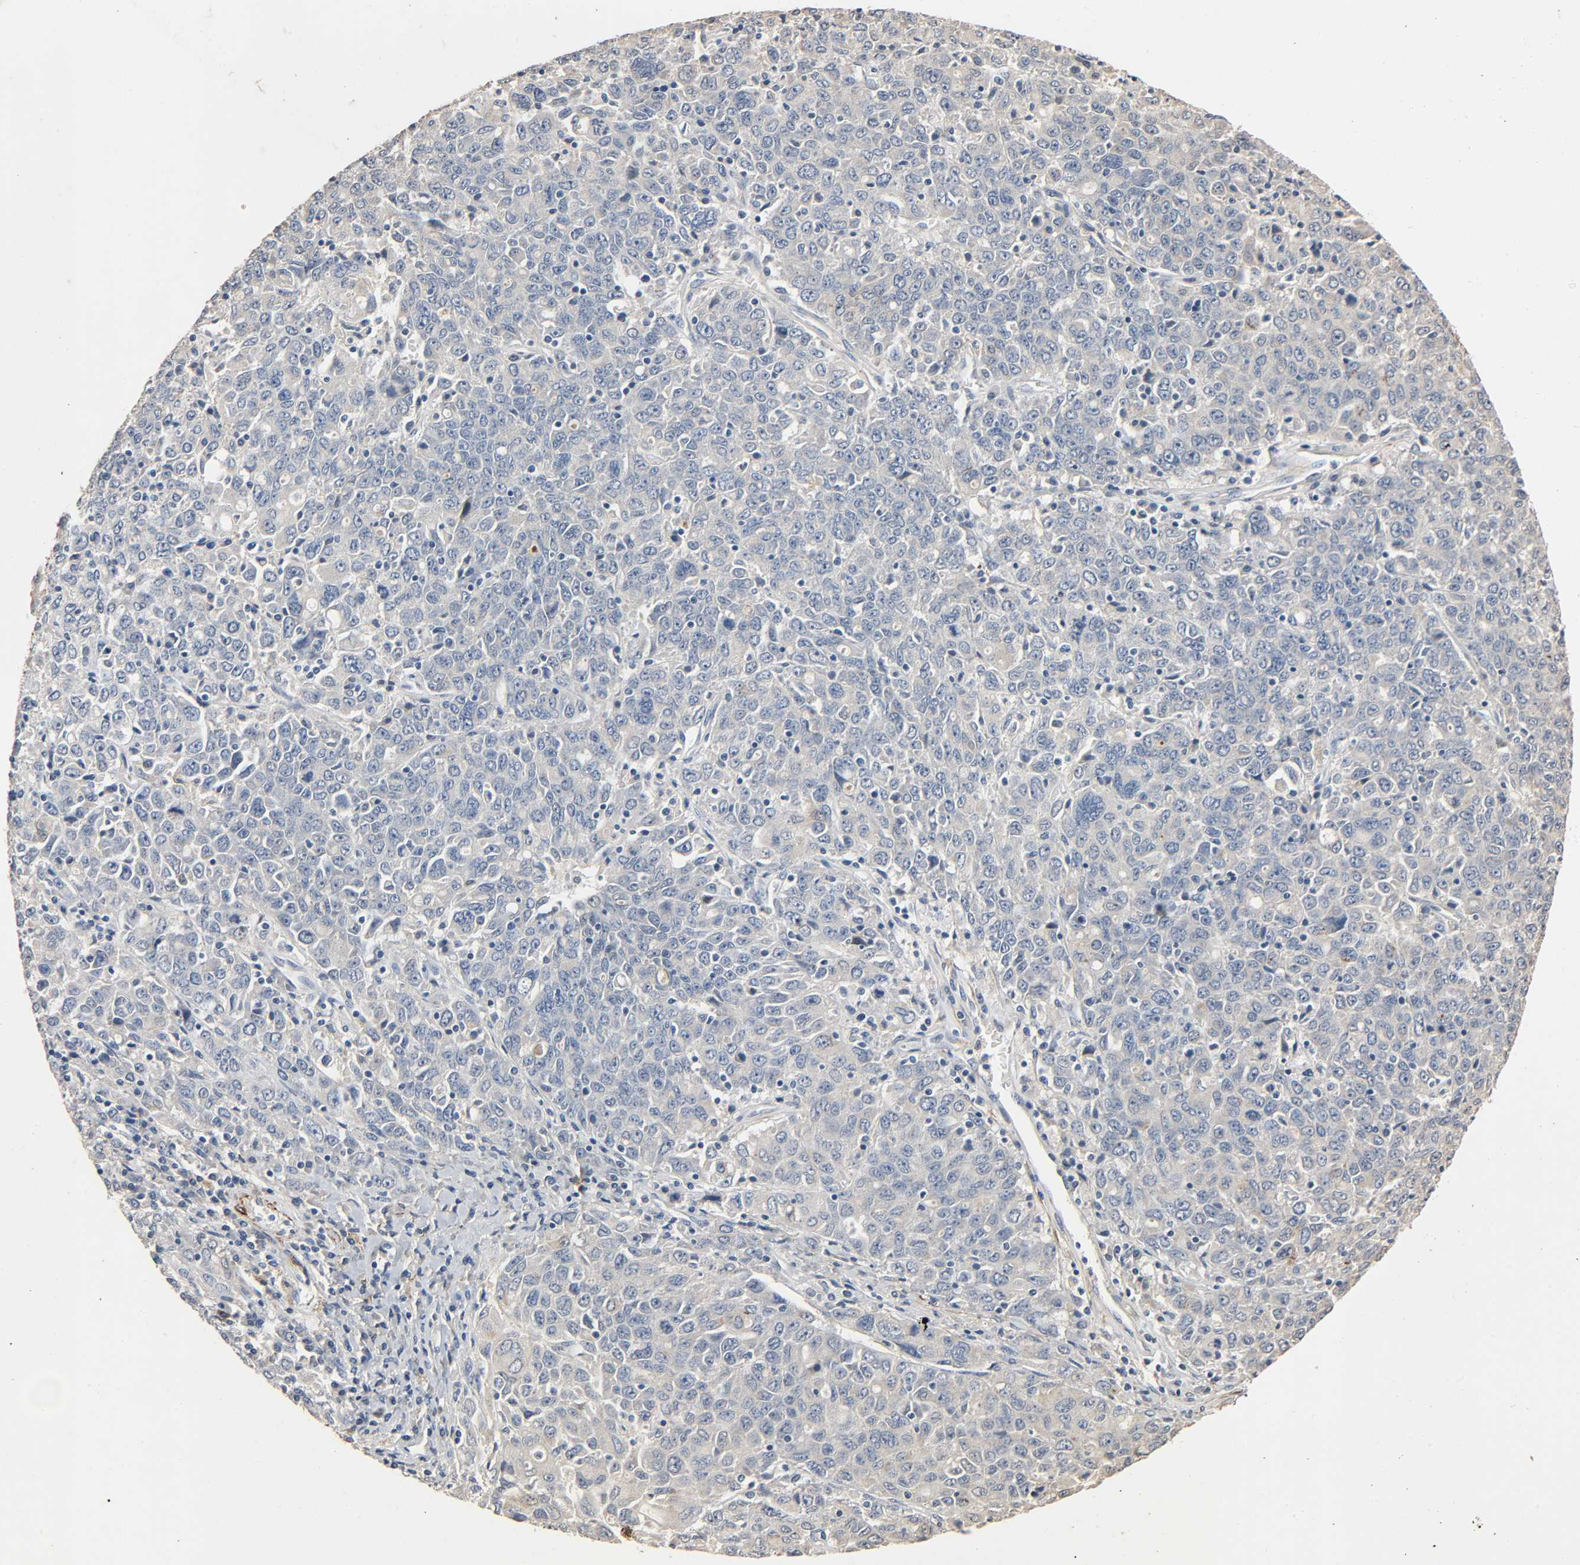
{"staining": {"intensity": "weak", "quantity": "25%-75%", "location": "cytoplasmic/membranous"}, "tissue": "ovarian cancer", "cell_type": "Tumor cells", "image_type": "cancer", "snomed": [{"axis": "morphology", "description": "Carcinoma, endometroid"}, {"axis": "topography", "description": "Ovary"}], "caption": "Ovarian endometroid carcinoma stained with a protein marker displays weak staining in tumor cells.", "gene": "GSTA3", "patient": {"sex": "female", "age": 62}}